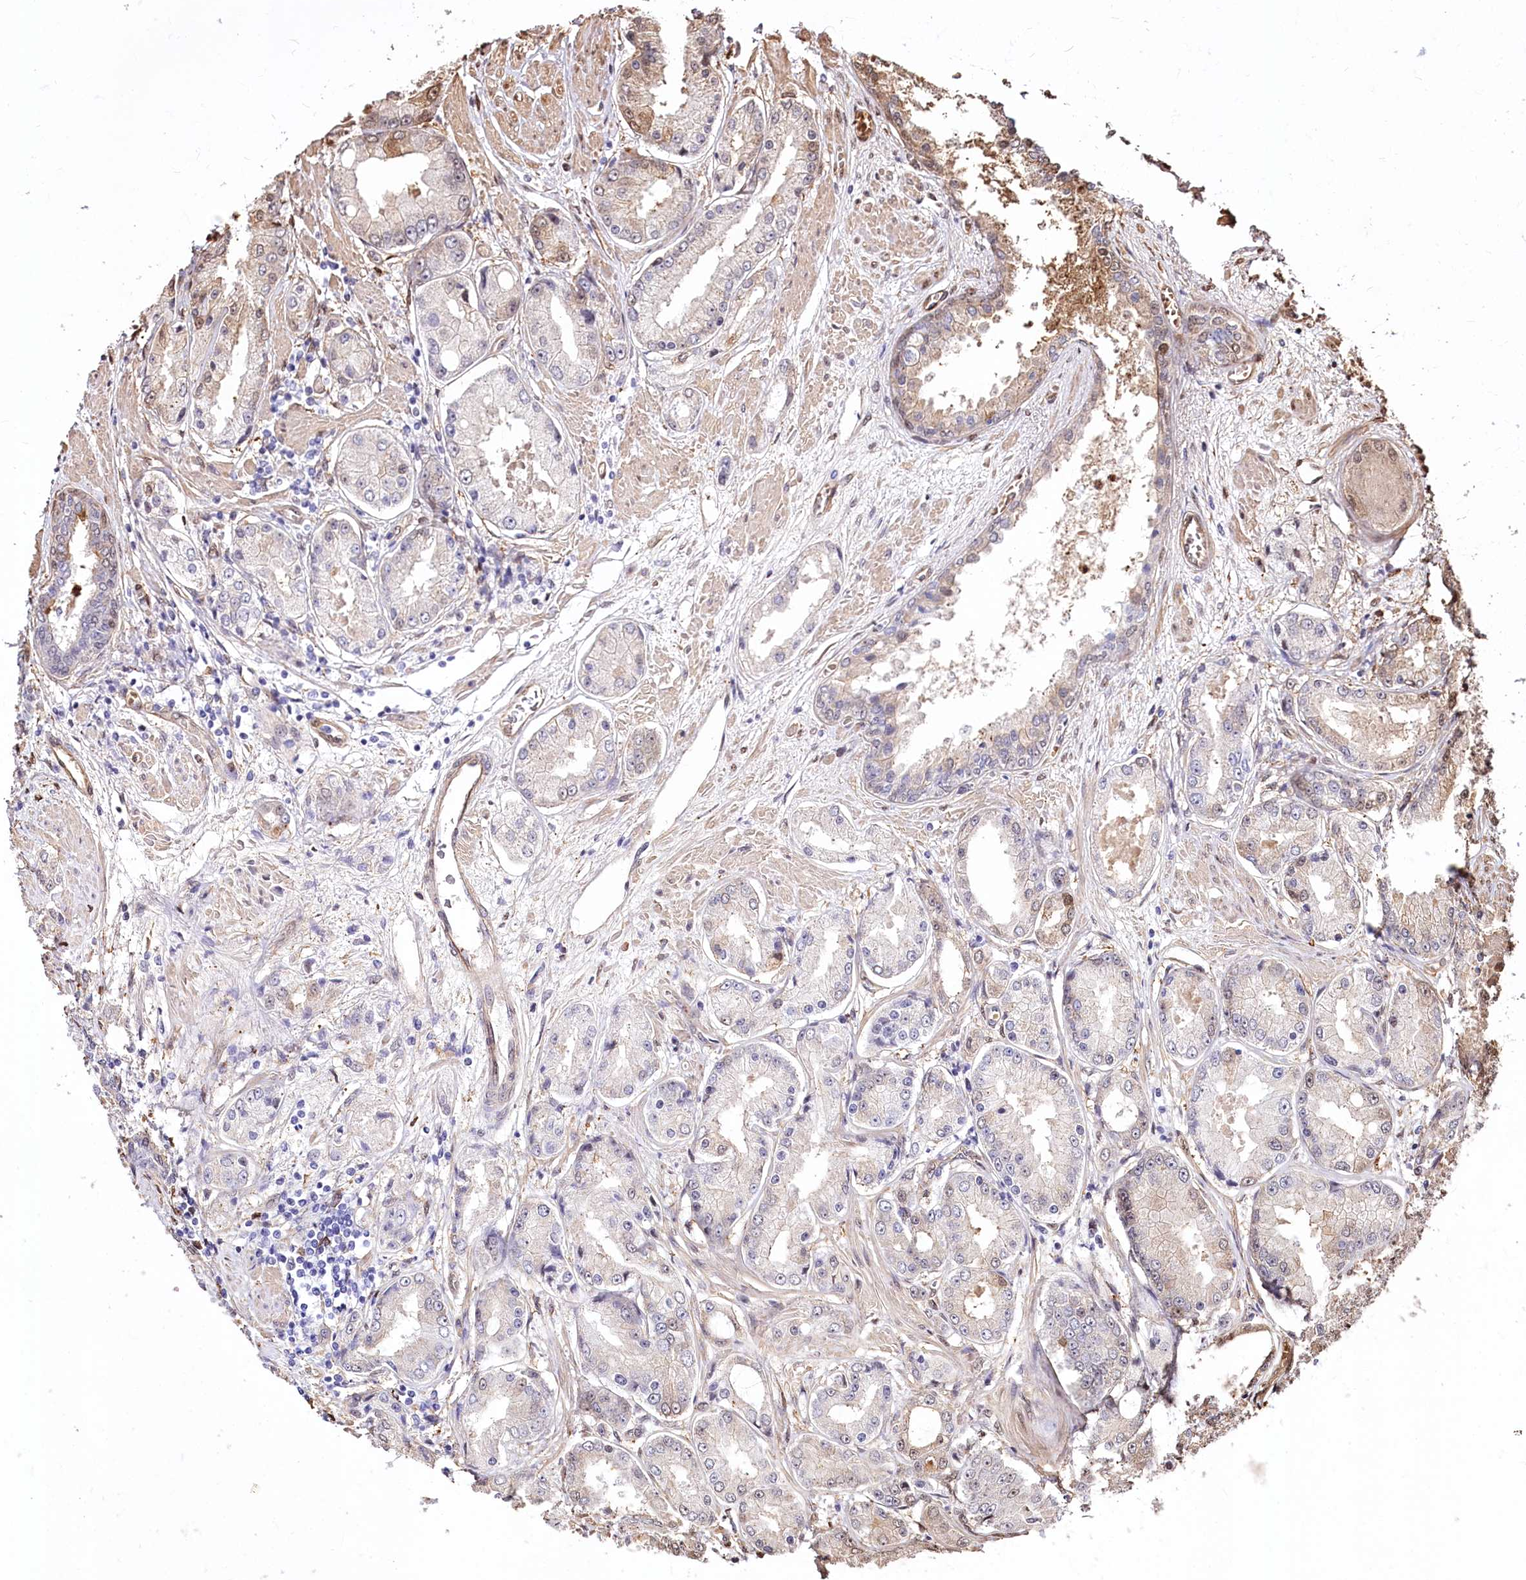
{"staining": {"intensity": "moderate", "quantity": "<25%", "location": "cytoplasmic/membranous,nuclear"}, "tissue": "prostate cancer", "cell_type": "Tumor cells", "image_type": "cancer", "snomed": [{"axis": "morphology", "description": "Adenocarcinoma, High grade"}, {"axis": "topography", "description": "Prostate"}], "caption": "Prostate cancer stained with immunohistochemistry exhibits moderate cytoplasmic/membranous and nuclear staining in about <25% of tumor cells. (brown staining indicates protein expression, while blue staining denotes nuclei).", "gene": "PTMS", "patient": {"sex": "male", "age": 59}}